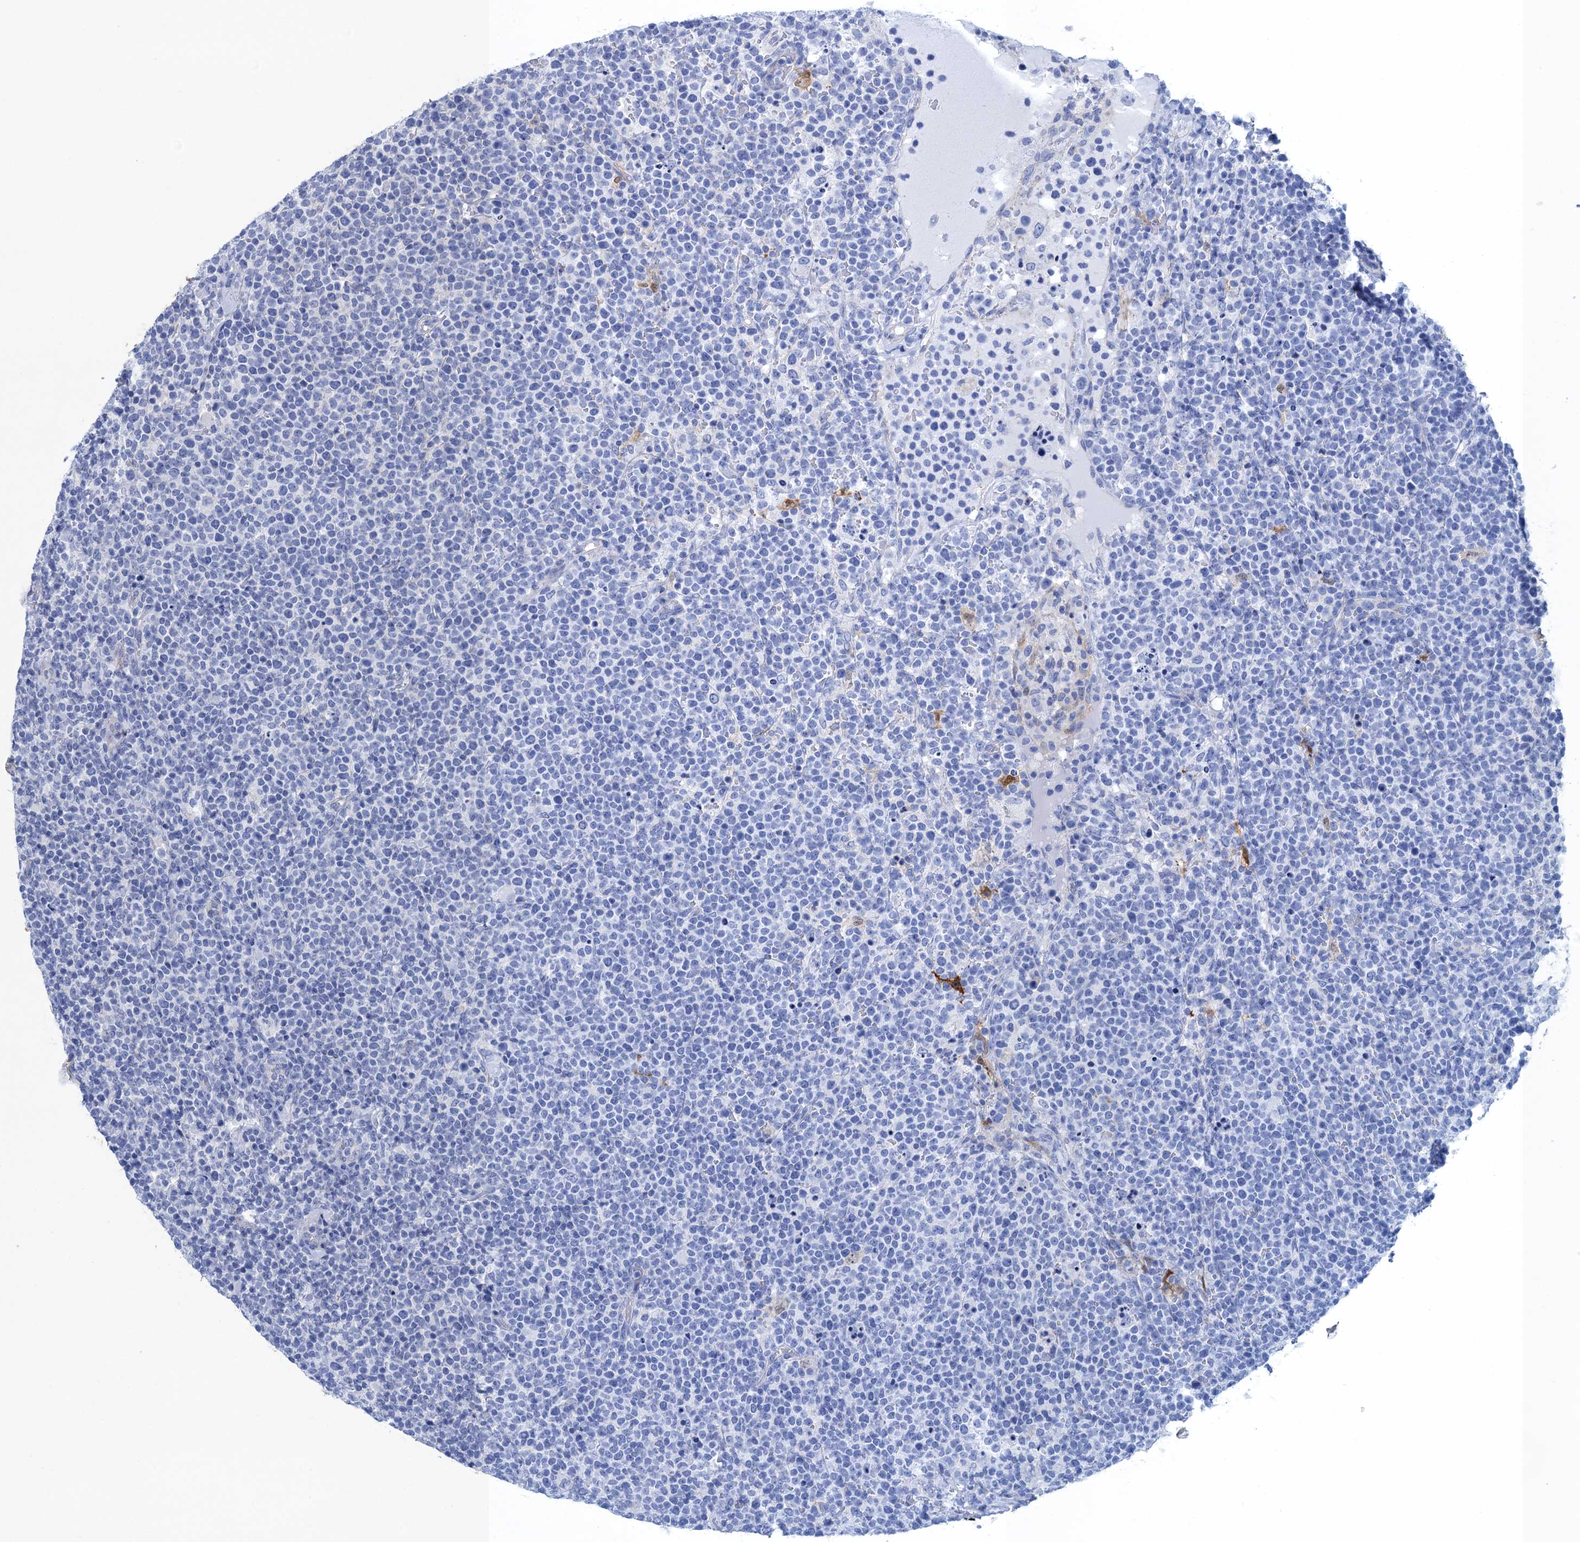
{"staining": {"intensity": "negative", "quantity": "none", "location": "none"}, "tissue": "lymphoma", "cell_type": "Tumor cells", "image_type": "cancer", "snomed": [{"axis": "morphology", "description": "Malignant lymphoma, non-Hodgkin's type, High grade"}, {"axis": "topography", "description": "Lymph node"}], "caption": "An immunohistochemistry photomicrograph of lymphoma is shown. There is no staining in tumor cells of lymphoma.", "gene": "CALML5", "patient": {"sex": "male", "age": 61}}